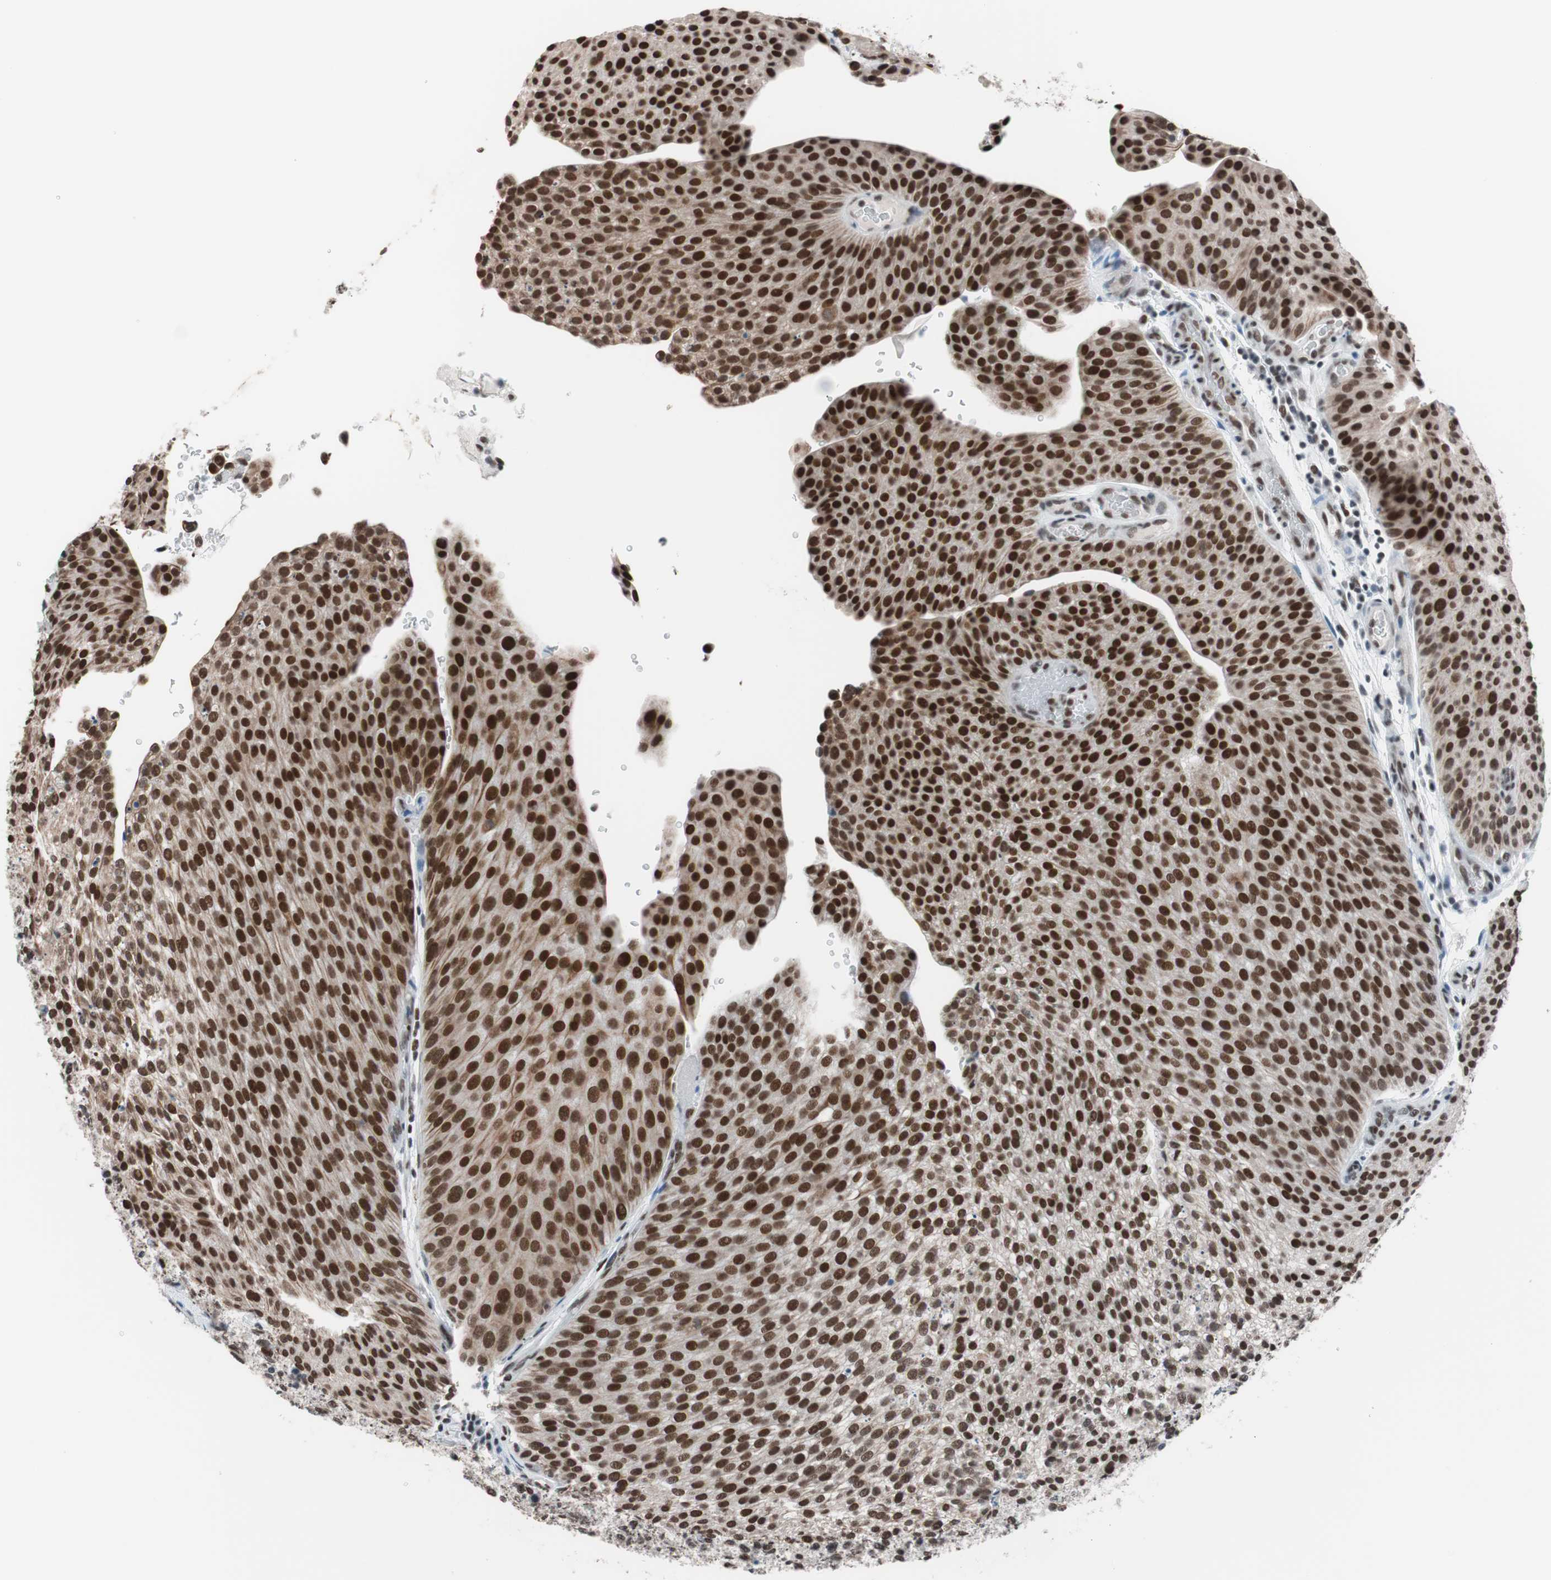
{"staining": {"intensity": "strong", "quantity": ">75%", "location": "nuclear"}, "tissue": "urothelial cancer", "cell_type": "Tumor cells", "image_type": "cancer", "snomed": [{"axis": "morphology", "description": "Urothelial carcinoma, Low grade"}, {"axis": "topography", "description": "Smooth muscle"}, {"axis": "topography", "description": "Urinary bladder"}], "caption": "An image of urothelial cancer stained for a protein shows strong nuclear brown staining in tumor cells.", "gene": "ARID1A", "patient": {"sex": "male", "age": 60}}